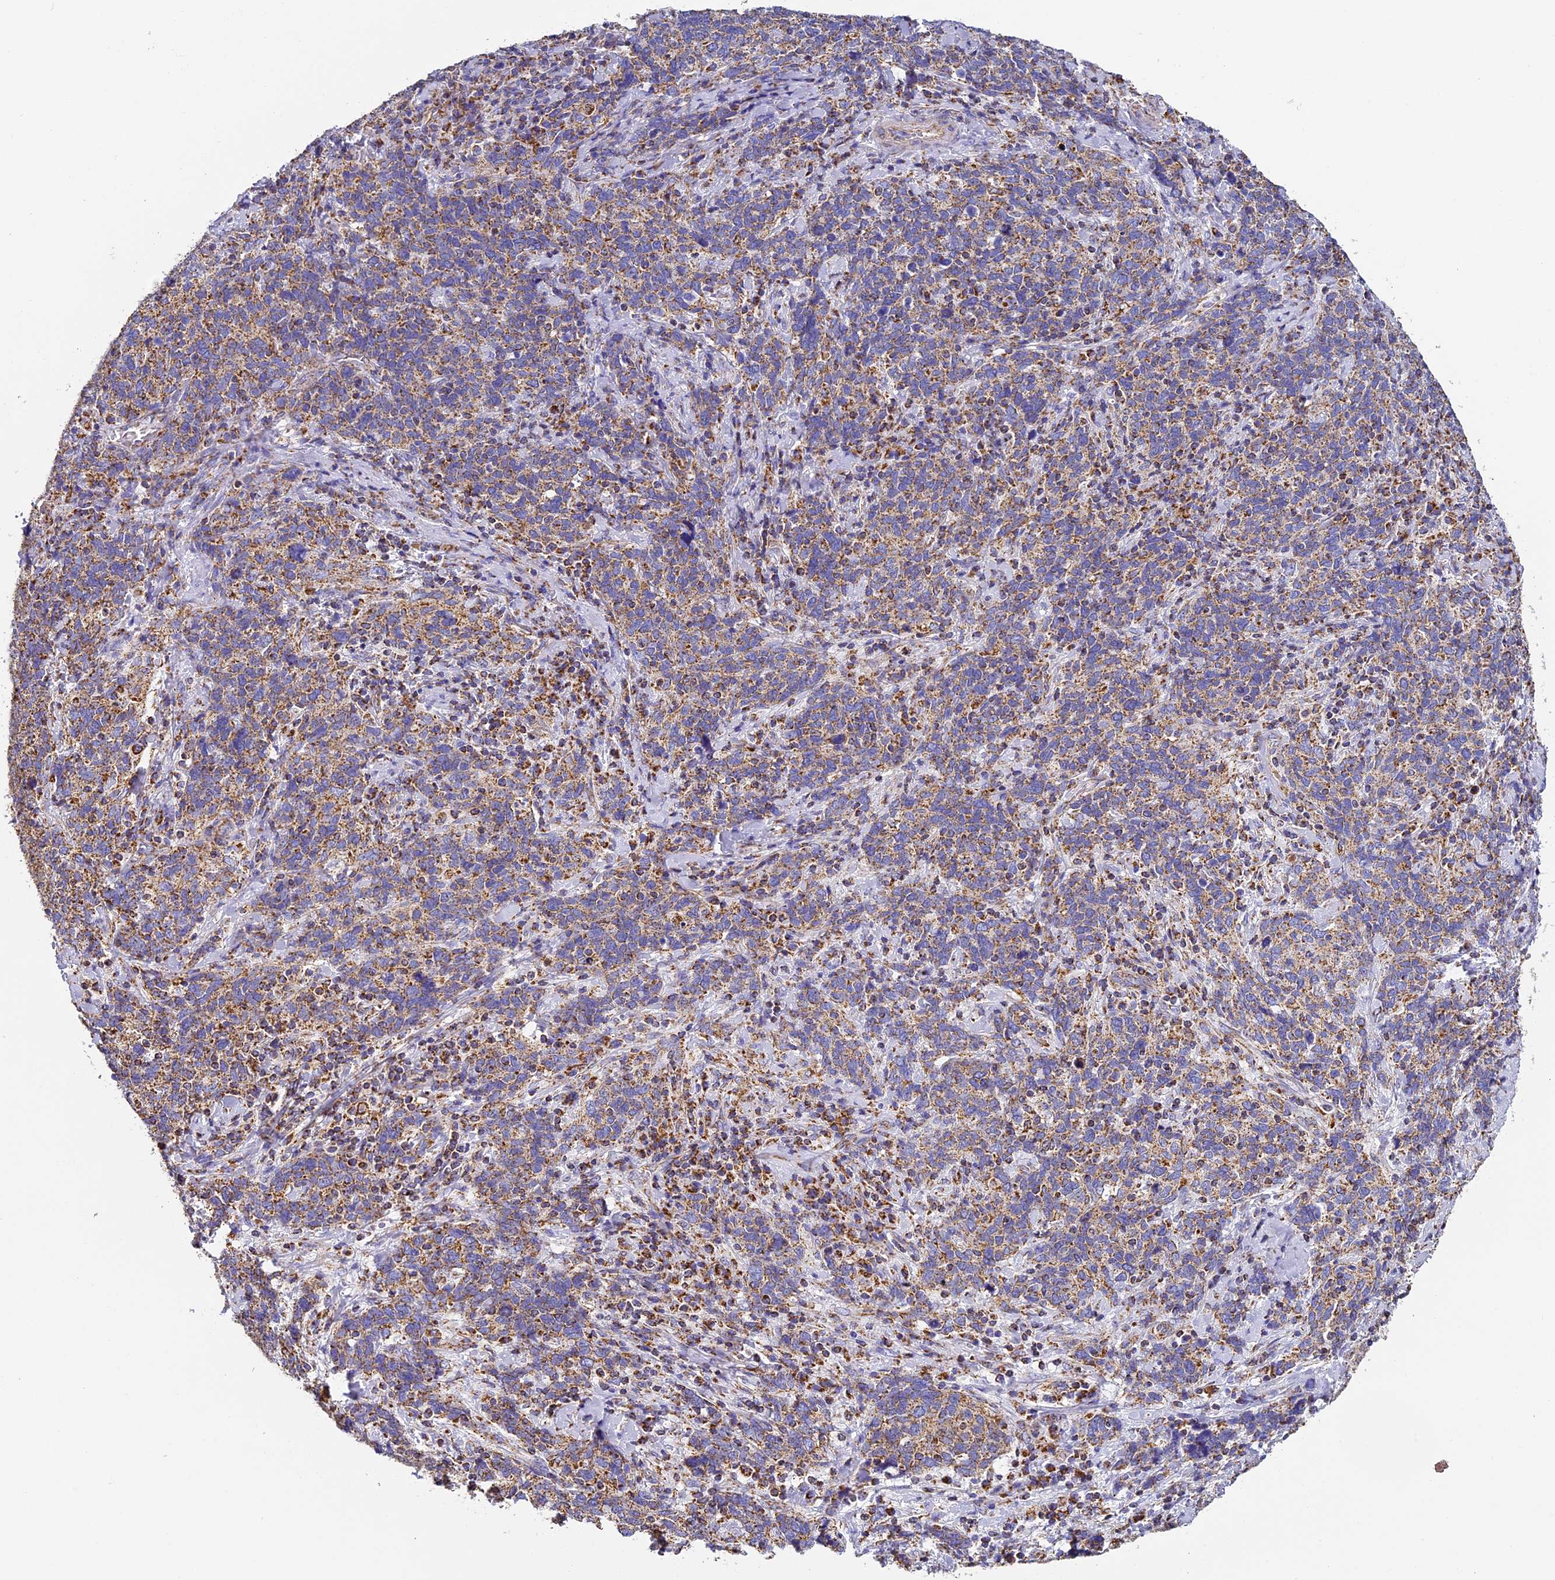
{"staining": {"intensity": "moderate", "quantity": ">75%", "location": "cytoplasmic/membranous"}, "tissue": "cervical cancer", "cell_type": "Tumor cells", "image_type": "cancer", "snomed": [{"axis": "morphology", "description": "Squamous cell carcinoma, NOS"}, {"axis": "topography", "description": "Cervix"}], "caption": "There is medium levels of moderate cytoplasmic/membranous positivity in tumor cells of cervical squamous cell carcinoma, as demonstrated by immunohistochemical staining (brown color).", "gene": "STK17A", "patient": {"sex": "female", "age": 41}}